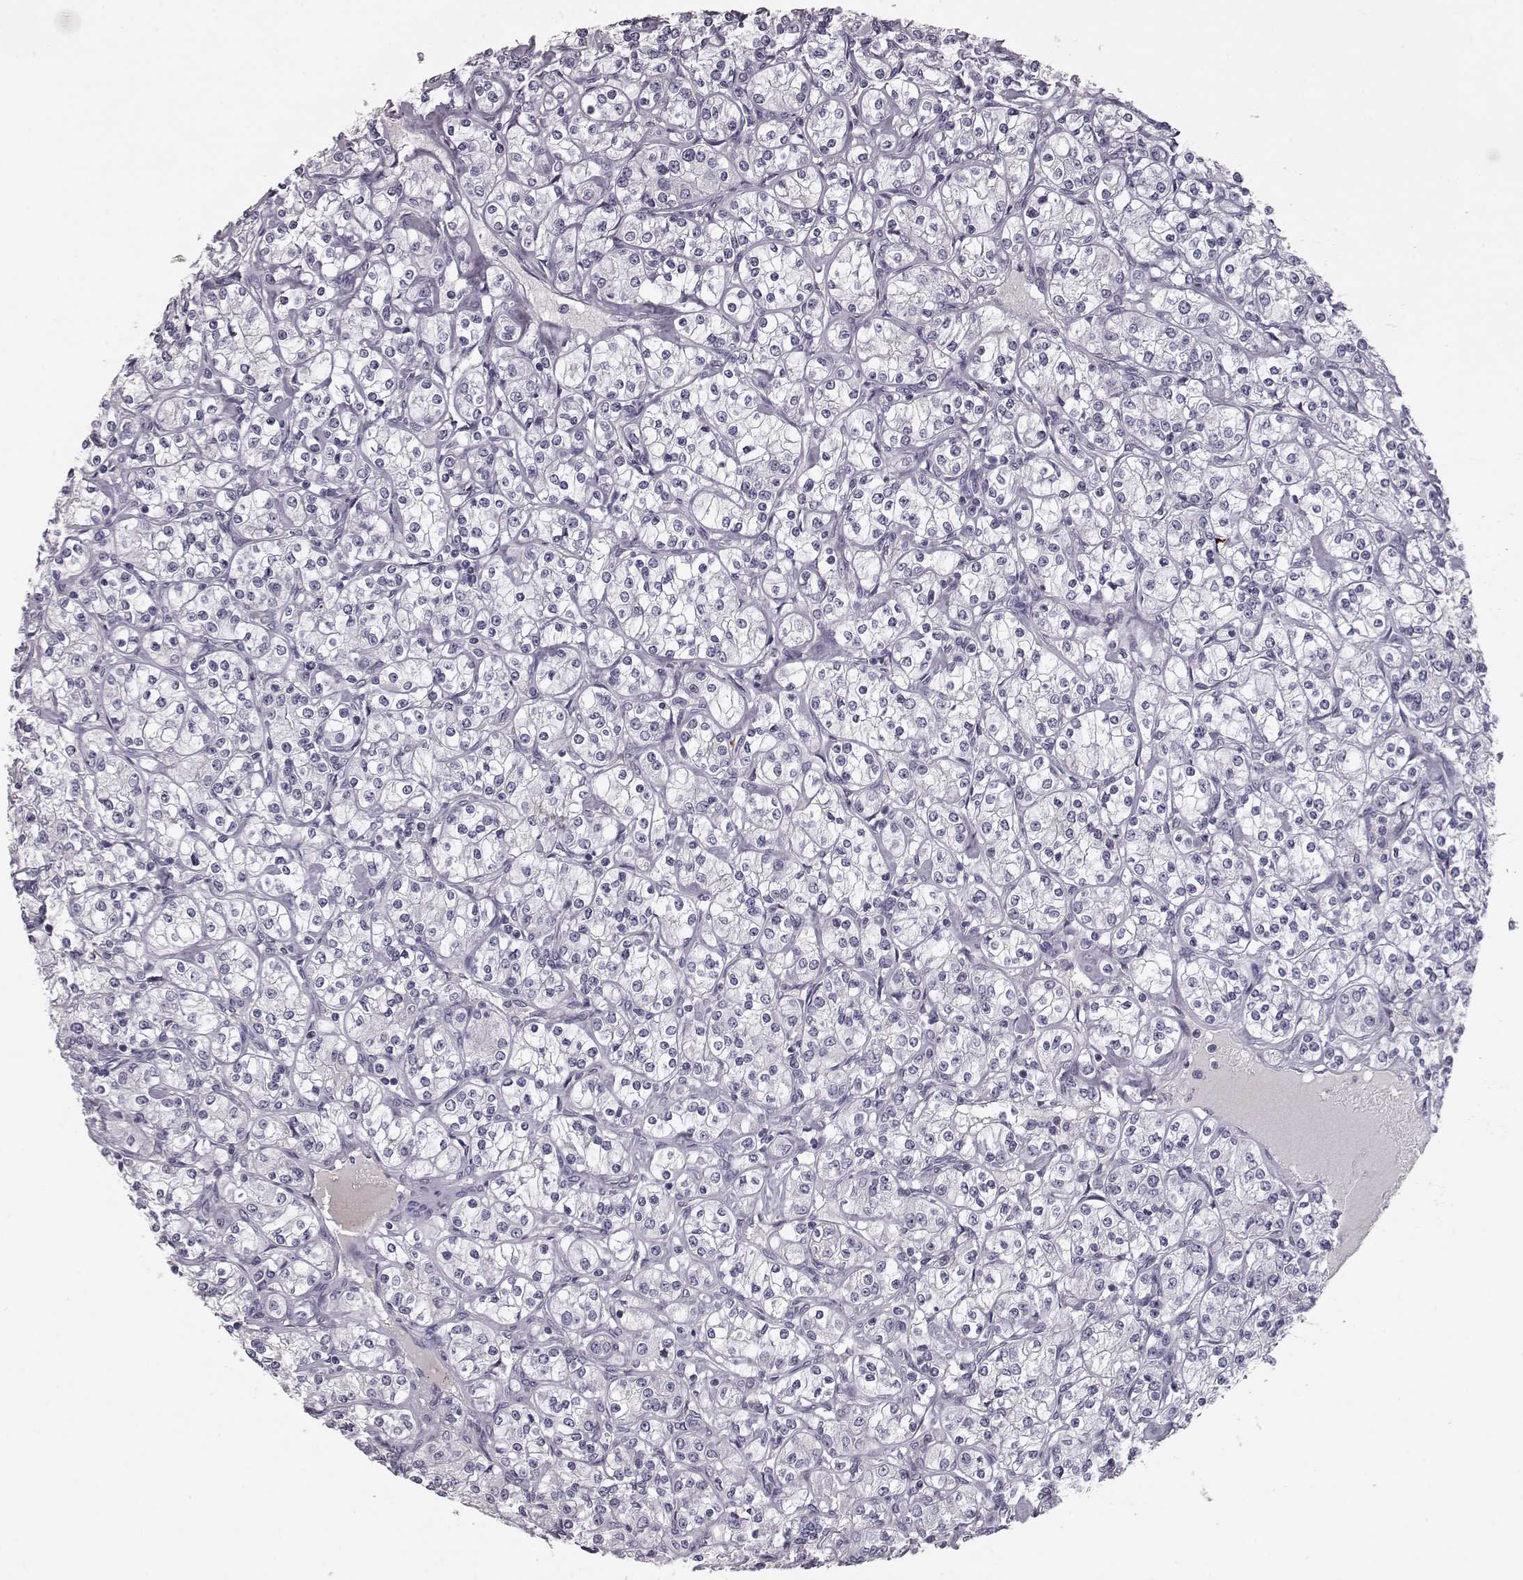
{"staining": {"intensity": "negative", "quantity": "none", "location": "none"}, "tissue": "renal cancer", "cell_type": "Tumor cells", "image_type": "cancer", "snomed": [{"axis": "morphology", "description": "Adenocarcinoma, NOS"}, {"axis": "topography", "description": "Kidney"}], "caption": "This is an immunohistochemistry histopathology image of renal adenocarcinoma. There is no expression in tumor cells.", "gene": "CCL19", "patient": {"sex": "male", "age": 77}}